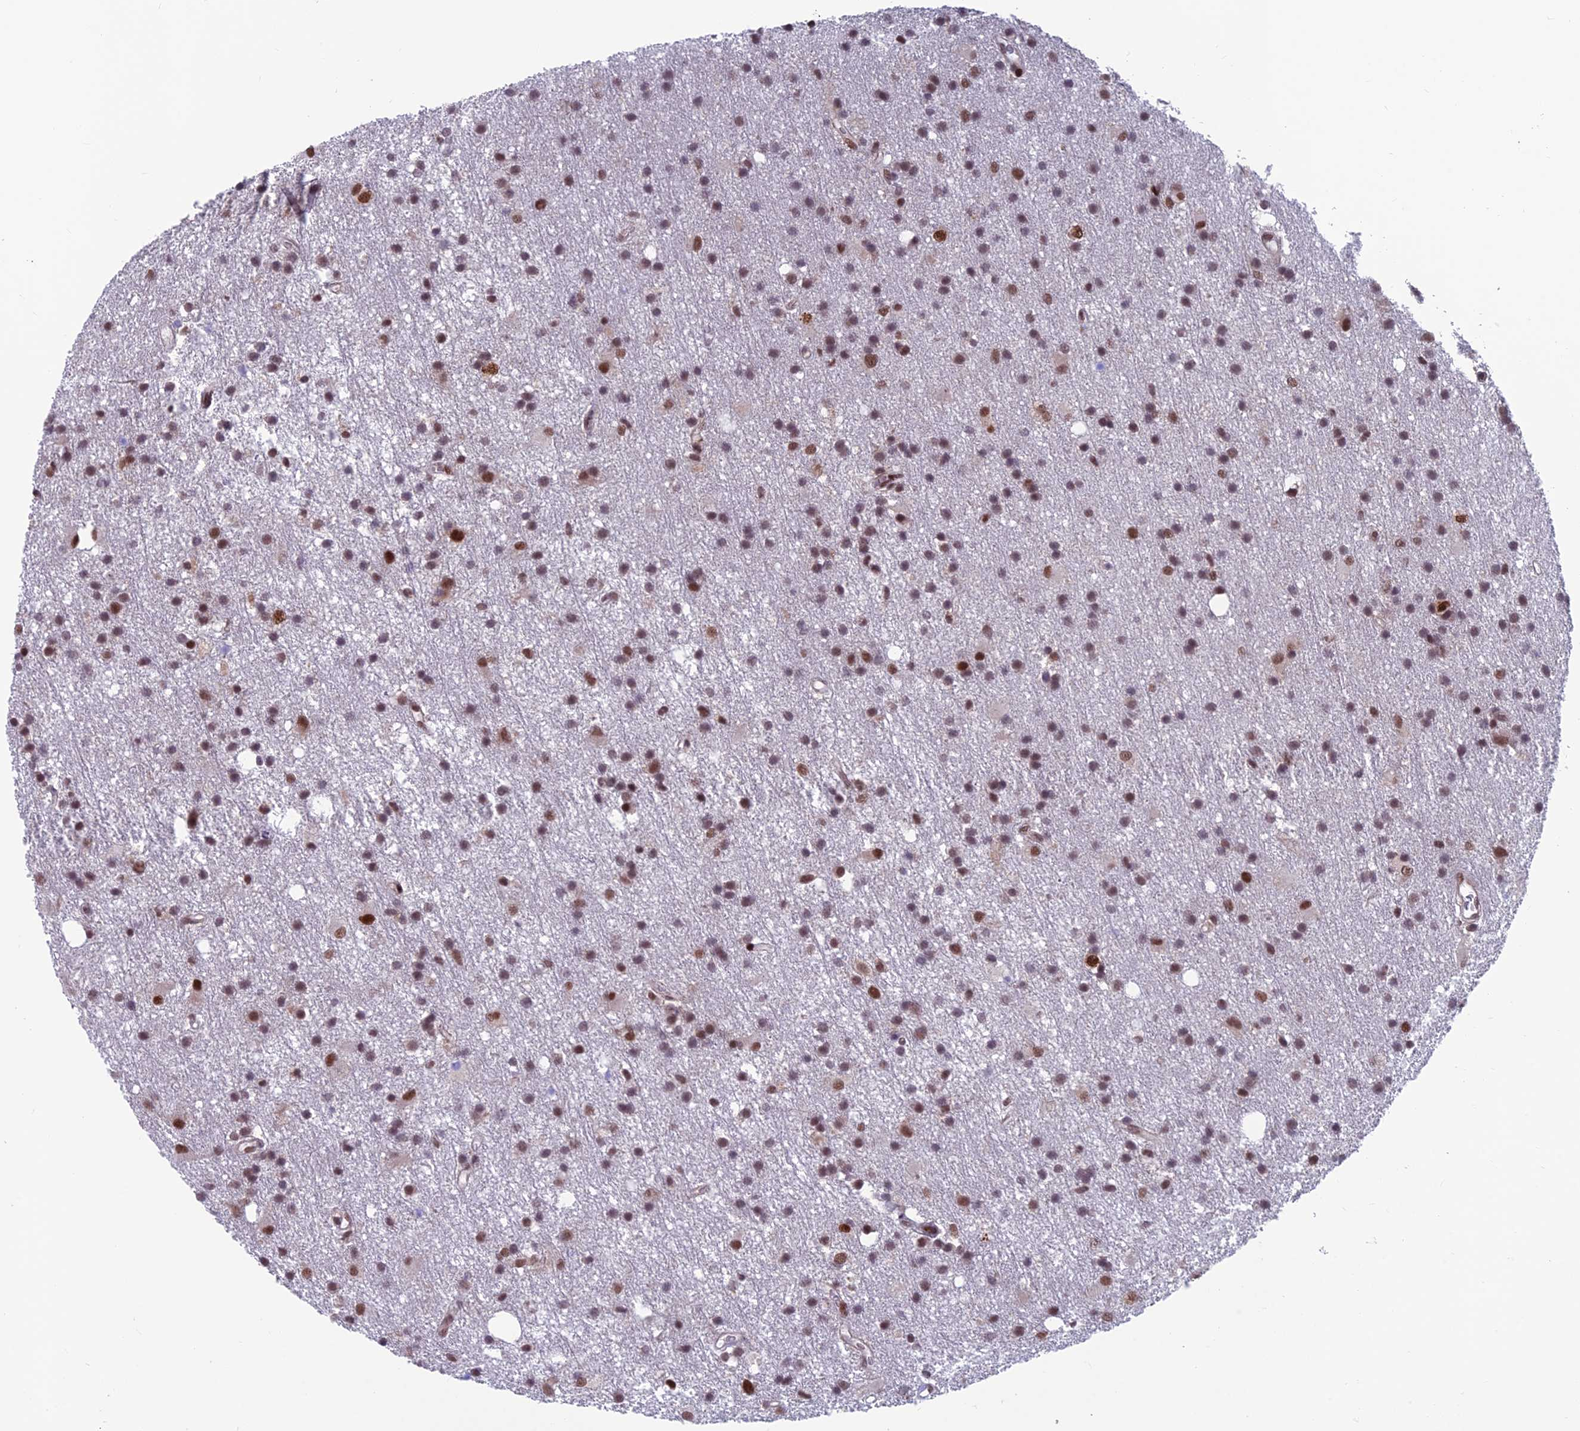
{"staining": {"intensity": "moderate", "quantity": ">75%", "location": "nuclear"}, "tissue": "glioma", "cell_type": "Tumor cells", "image_type": "cancer", "snomed": [{"axis": "morphology", "description": "Glioma, malignant, High grade"}, {"axis": "topography", "description": "Brain"}], "caption": "Moderate nuclear protein expression is seen in approximately >75% of tumor cells in malignant glioma (high-grade).", "gene": "KIAA1191", "patient": {"sex": "male", "age": 77}}